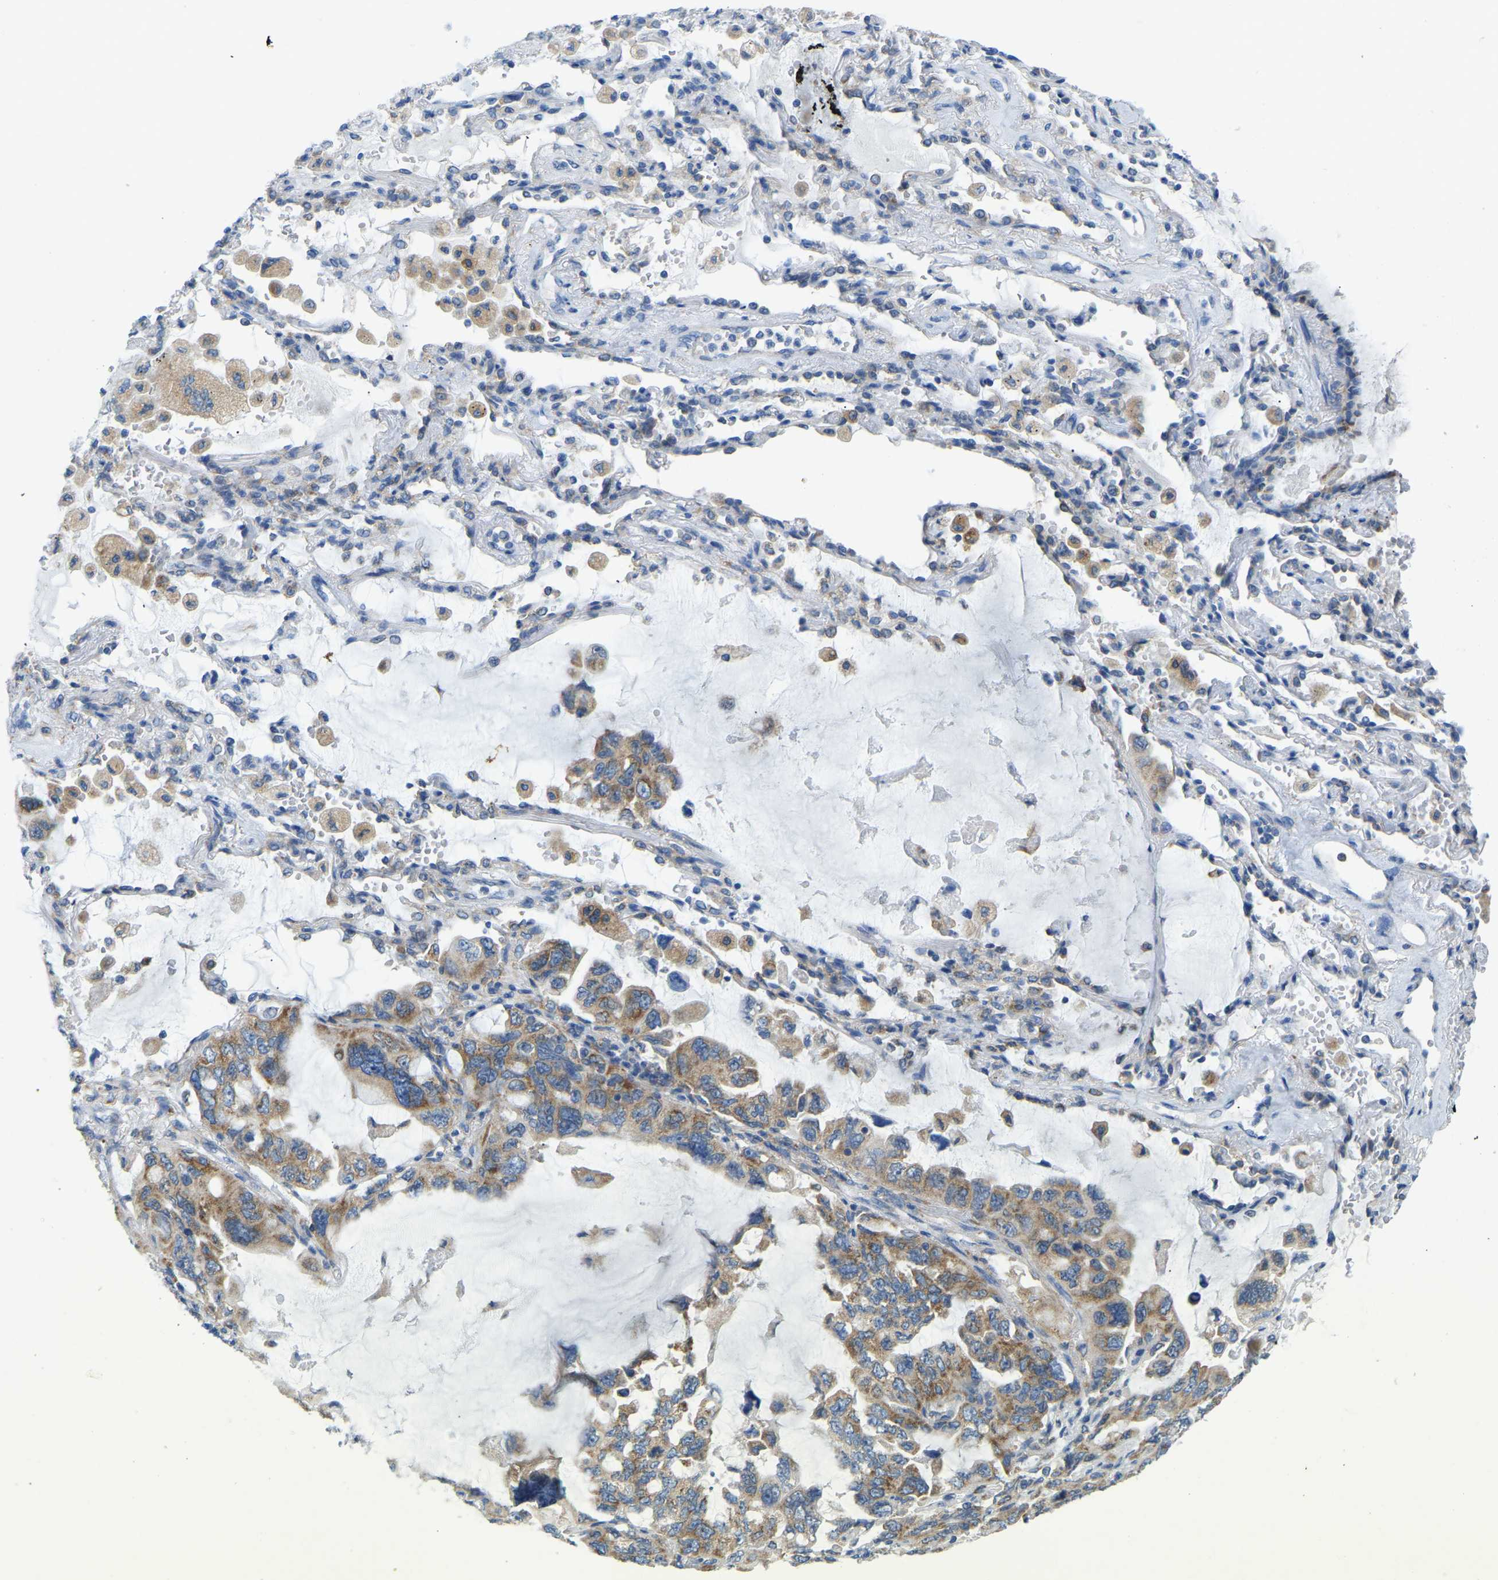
{"staining": {"intensity": "moderate", "quantity": ">75%", "location": "cytoplasmic/membranous"}, "tissue": "lung cancer", "cell_type": "Tumor cells", "image_type": "cancer", "snomed": [{"axis": "morphology", "description": "Squamous cell carcinoma, NOS"}, {"axis": "topography", "description": "Lung"}], "caption": "Tumor cells display medium levels of moderate cytoplasmic/membranous positivity in about >75% of cells in squamous cell carcinoma (lung). The protein of interest is shown in brown color, while the nuclei are stained blue.", "gene": "SND1", "patient": {"sex": "female", "age": 73}}